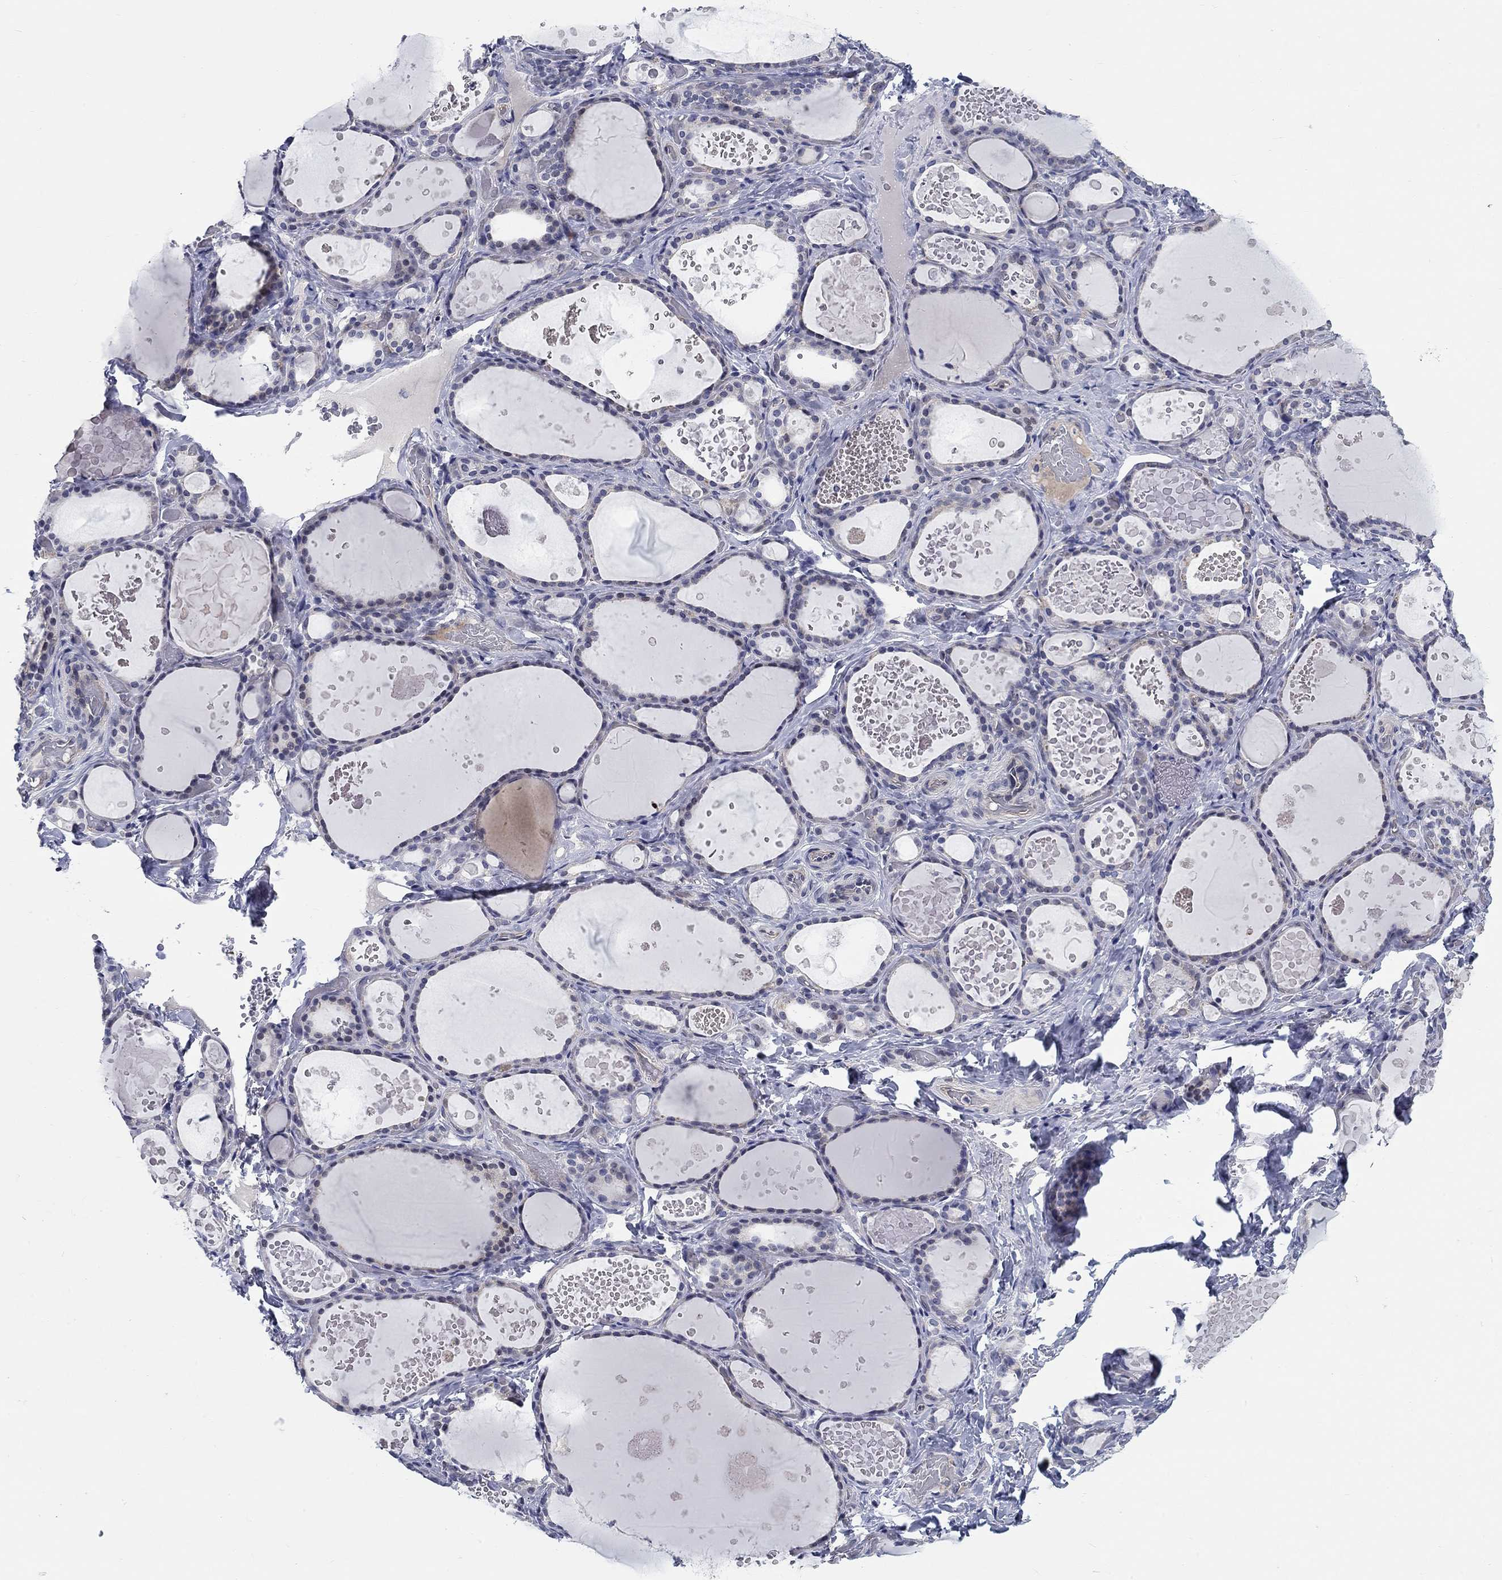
{"staining": {"intensity": "negative", "quantity": "none", "location": "none"}, "tissue": "thyroid gland", "cell_type": "Glandular cells", "image_type": "normal", "snomed": [{"axis": "morphology", "description": "Normal tissue, NOS"}, {"axis": "topography", "description": "Thyroid gland"}], "caption": "Glandular cells are negative for brown protein staining in unremarkable thyroid gland. (DAB immunohistochemistry with hematoxylin counter stain).", "gene": "SMIM18", "patient": {"sex": "female", "age": 56}}